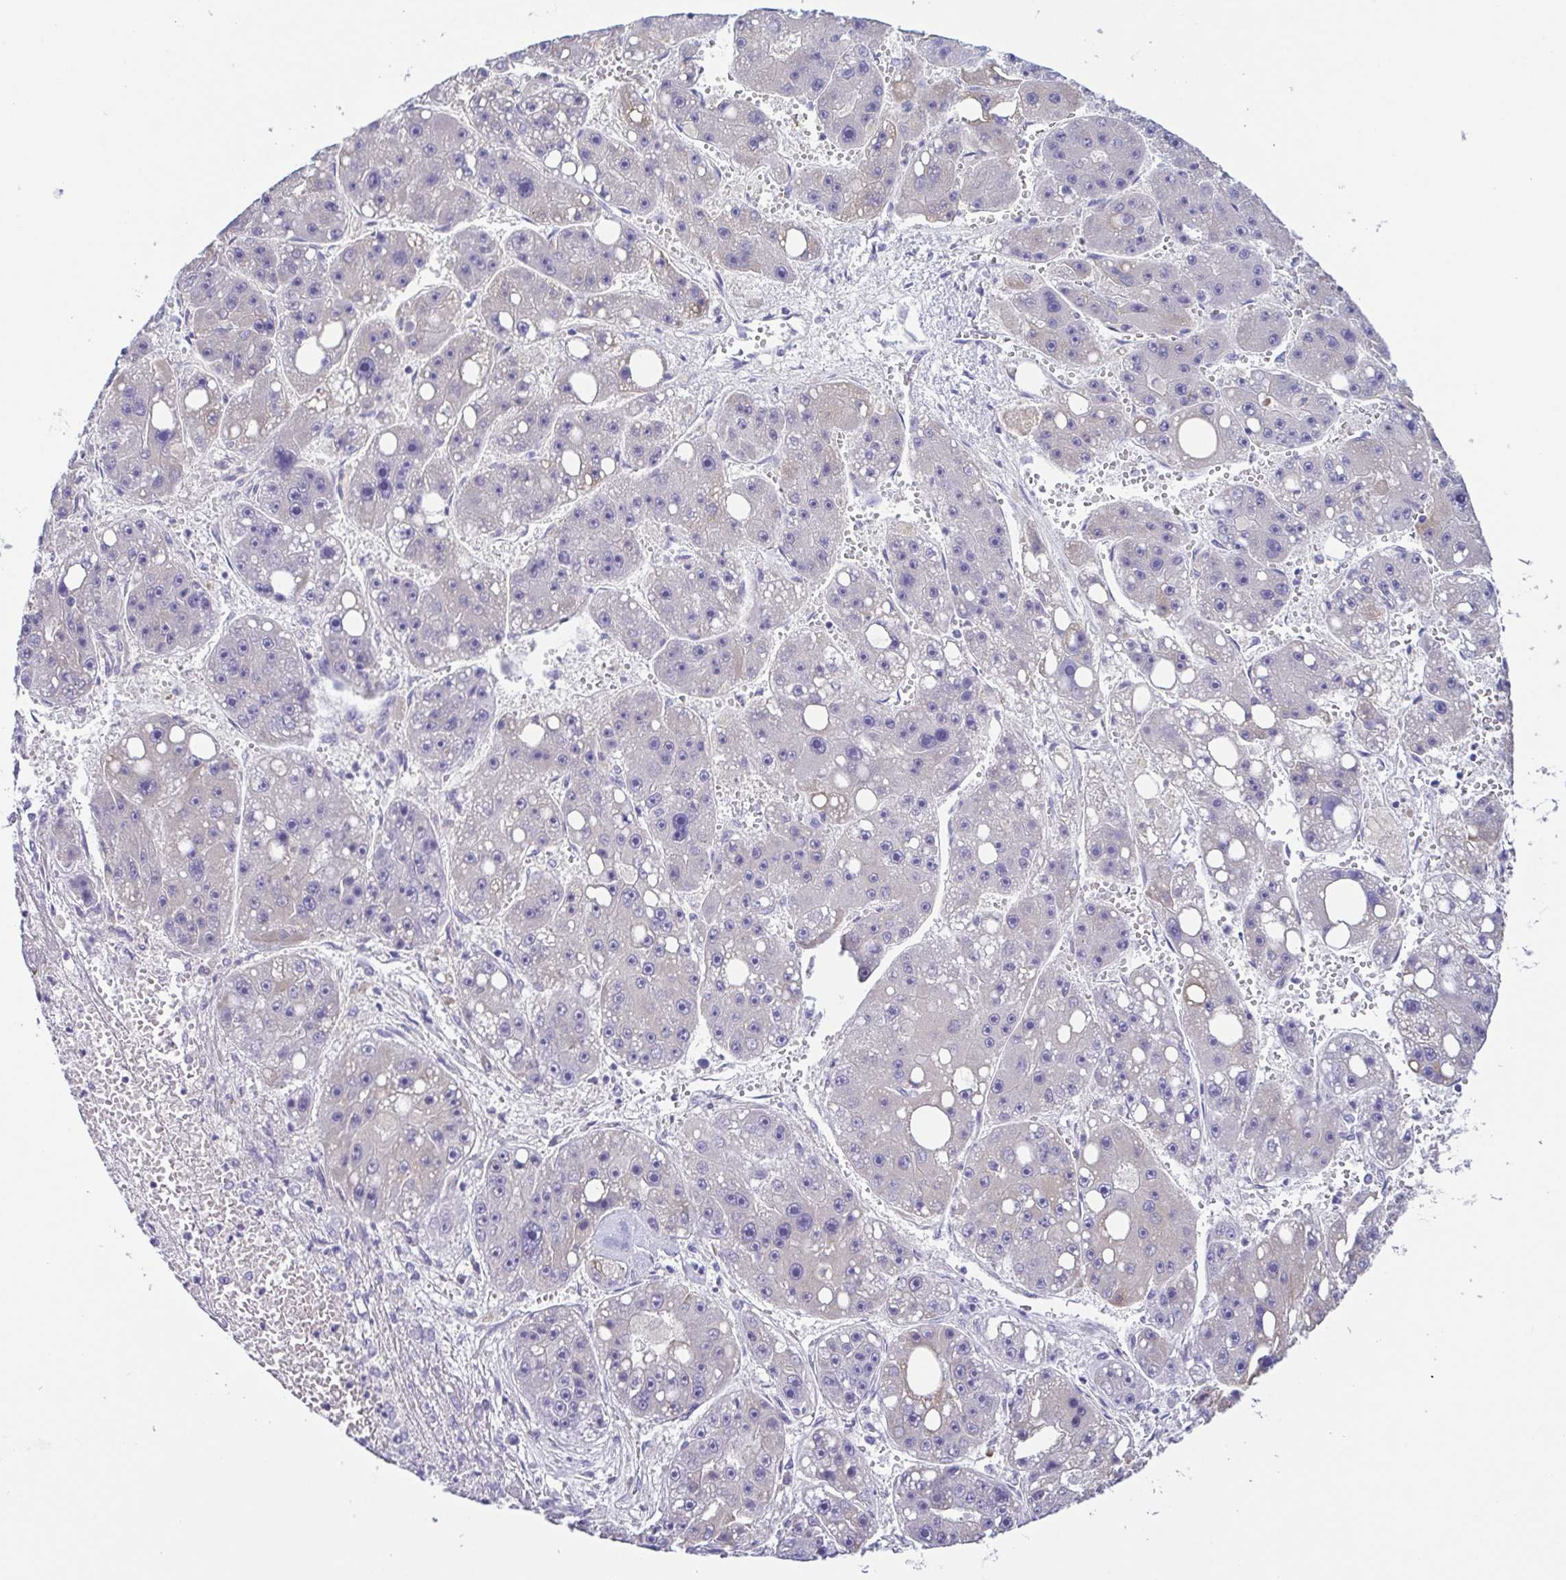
{"staining": {"intensity": "negative", "quantity": "none", "location": "none"}, "tissue": "liver cancer", "cell_type": "Tumor cells", "image_type": "cancer", "snomed": [{"axis": "morphology", "description": "Carcinoma, Hepatocellular, NOS"}, {"axis": "topography", "description": "Liver"}], "caption": "Immunohistochemical staining of human liver hepatocellular carcinoma exhibits no significant staining in tumor cells. (IHC, brightfield microscopy, high magnification).", "gene": "A1BG", "patient": {"sex": "female", "age": 61}}